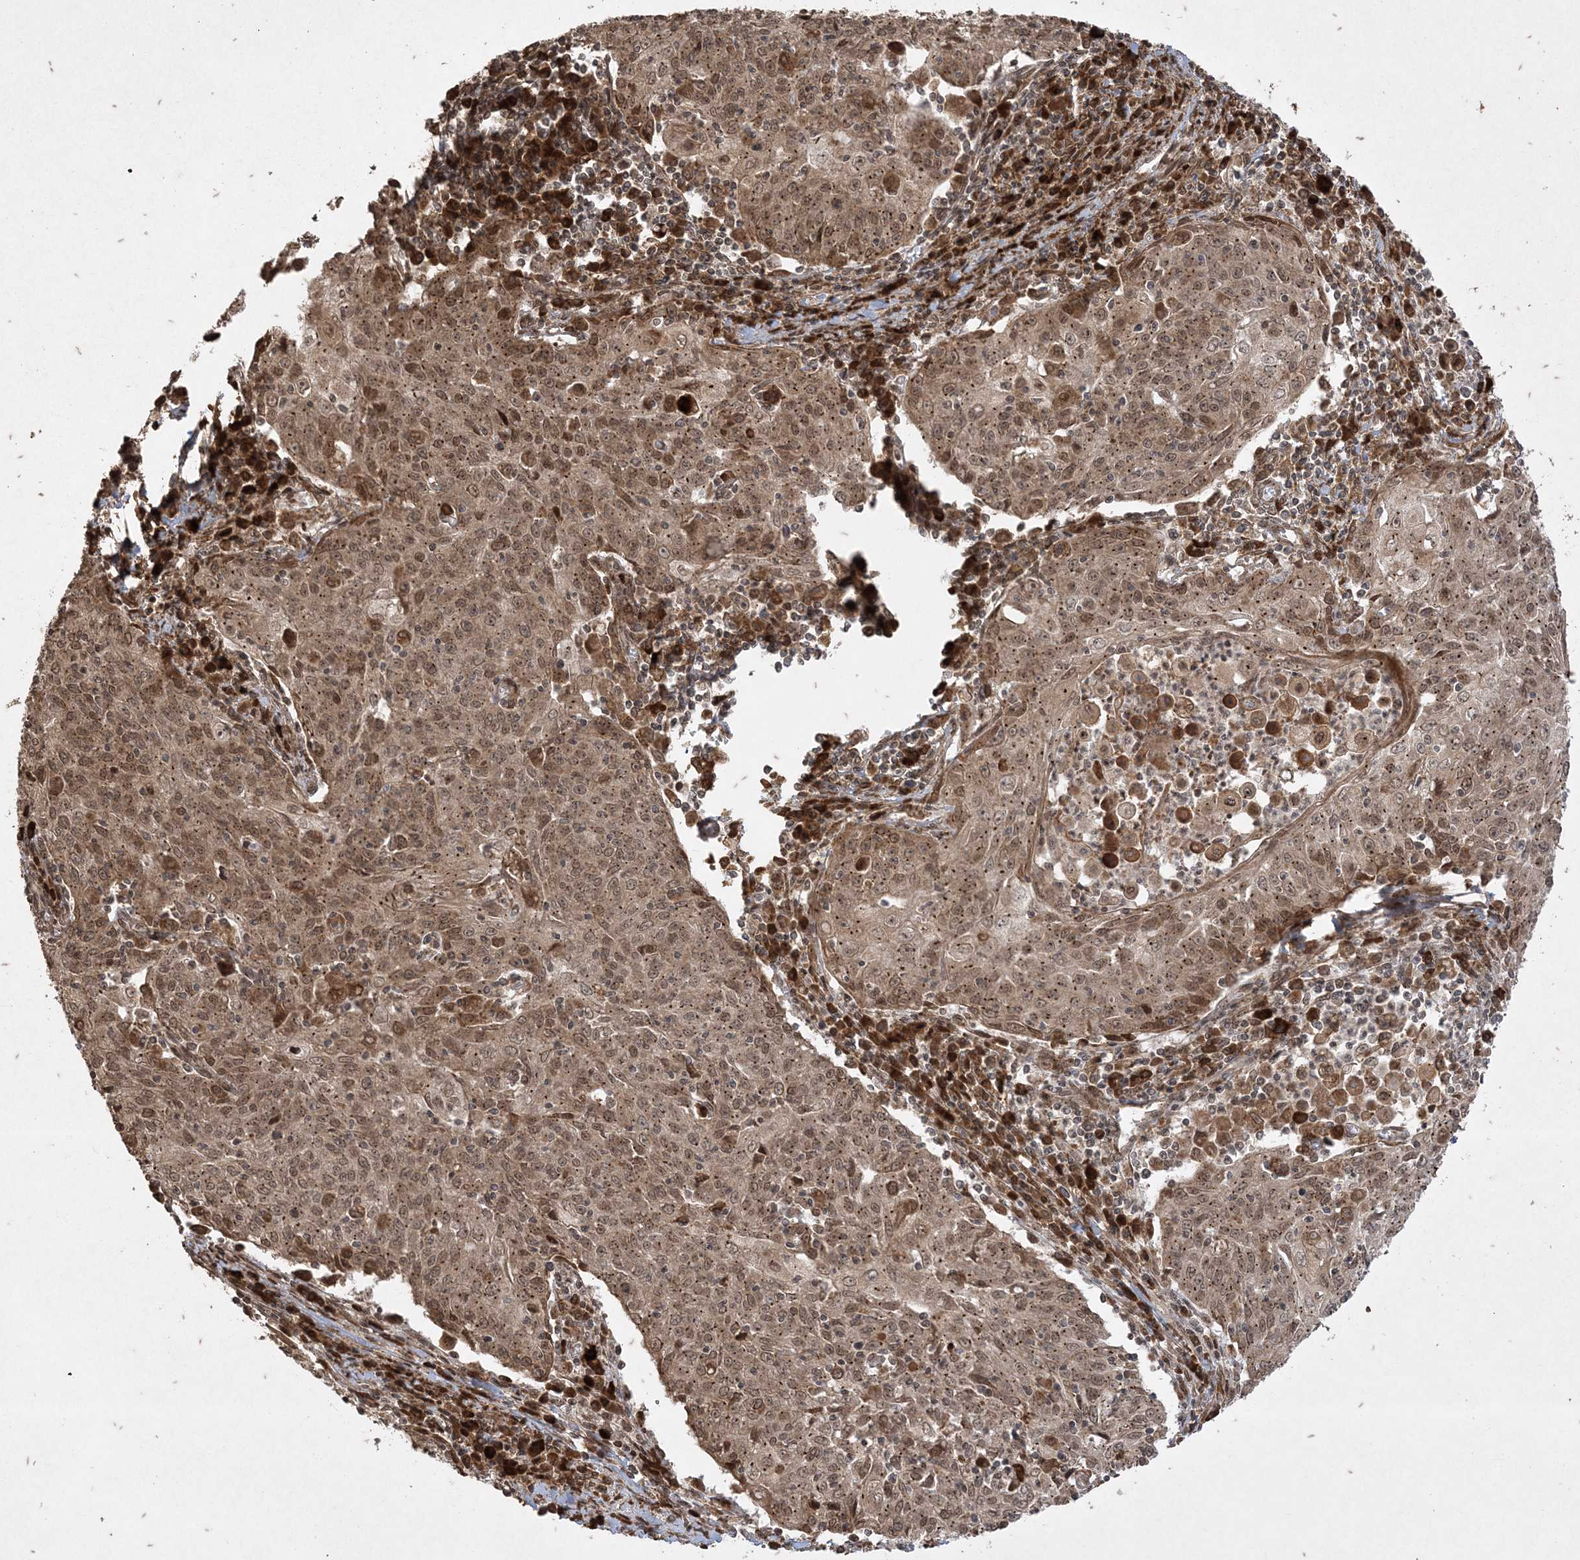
{"staining": {"intensity": "moderate", "quantity": ">75%", "location": "nuclear"}, "tissue": "cervical cancer", "cell_type": "Tumor cells", "image_type": "cancer", "snomed": [{"axis": "morphology", "description": "Squamous cell carcinoma, NOS"}, {"axis": "topography", "description": "Cervix"}], "caption": "Human squamous cell carcinoma (cervical) stained with a protein marker reveals moderate staining in tumor cells.", "gene": "RRAS", "patient": {"sex": "female", "age": 48}}